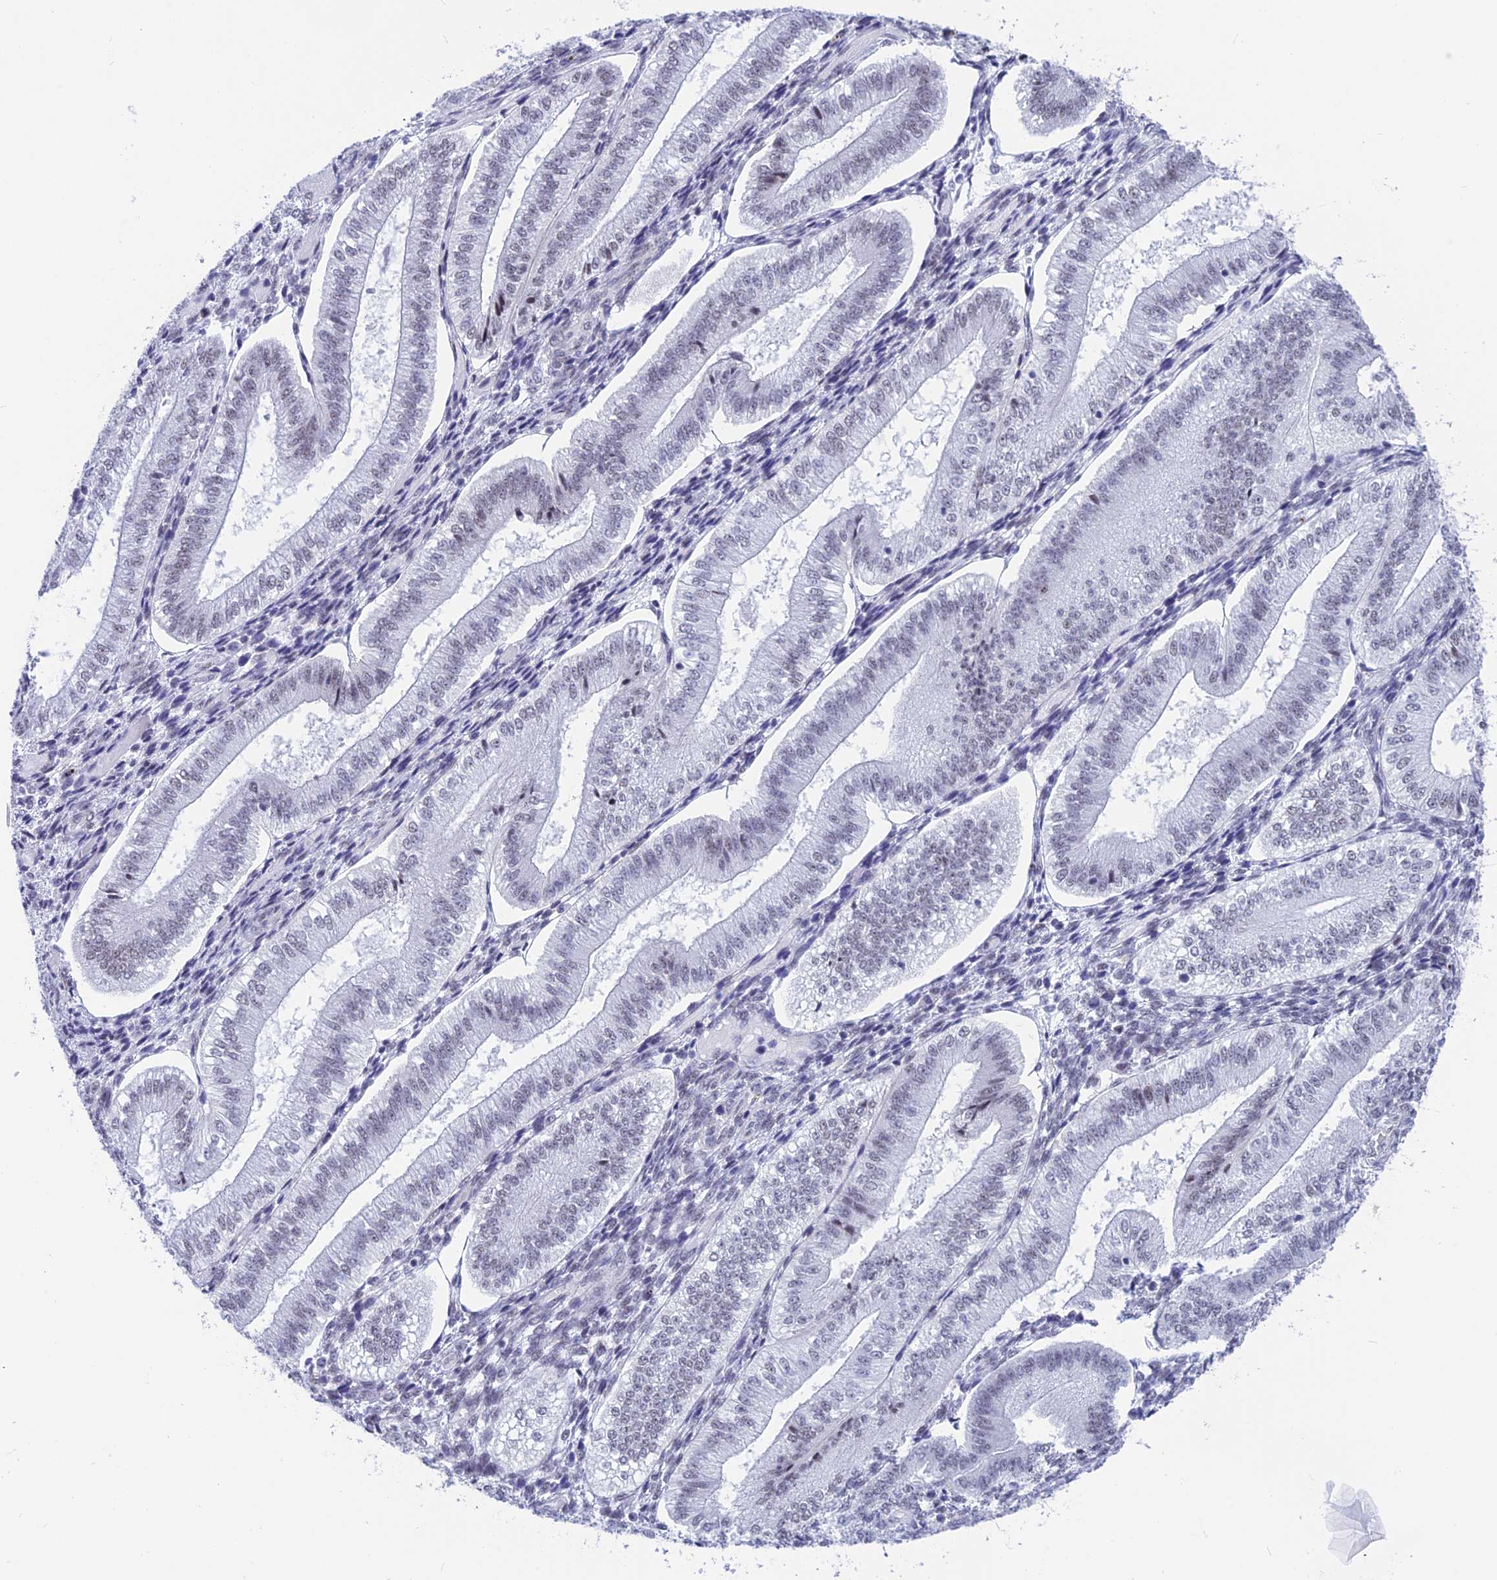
{"staining": {"intensity": "negative", "quantity": "none", "location": "none"}, "tissue": "endometrium", "cell_type": "Cells in endometrial stroma", "image_type": "normal", "snomed": [{"axis": "morphology", "description": "Normal tissue, NOS"}, {"axis": "topography", "description": "Endometrium"}], "caption": "Immunohistochemical staining of normal human endometrium reveals no significant expression in cells in endometrial stroma. (DAB IHC with hematoxylin counter stain).", "gene": "SRSF5", "patient": {"sex": "female", "age": 34}}